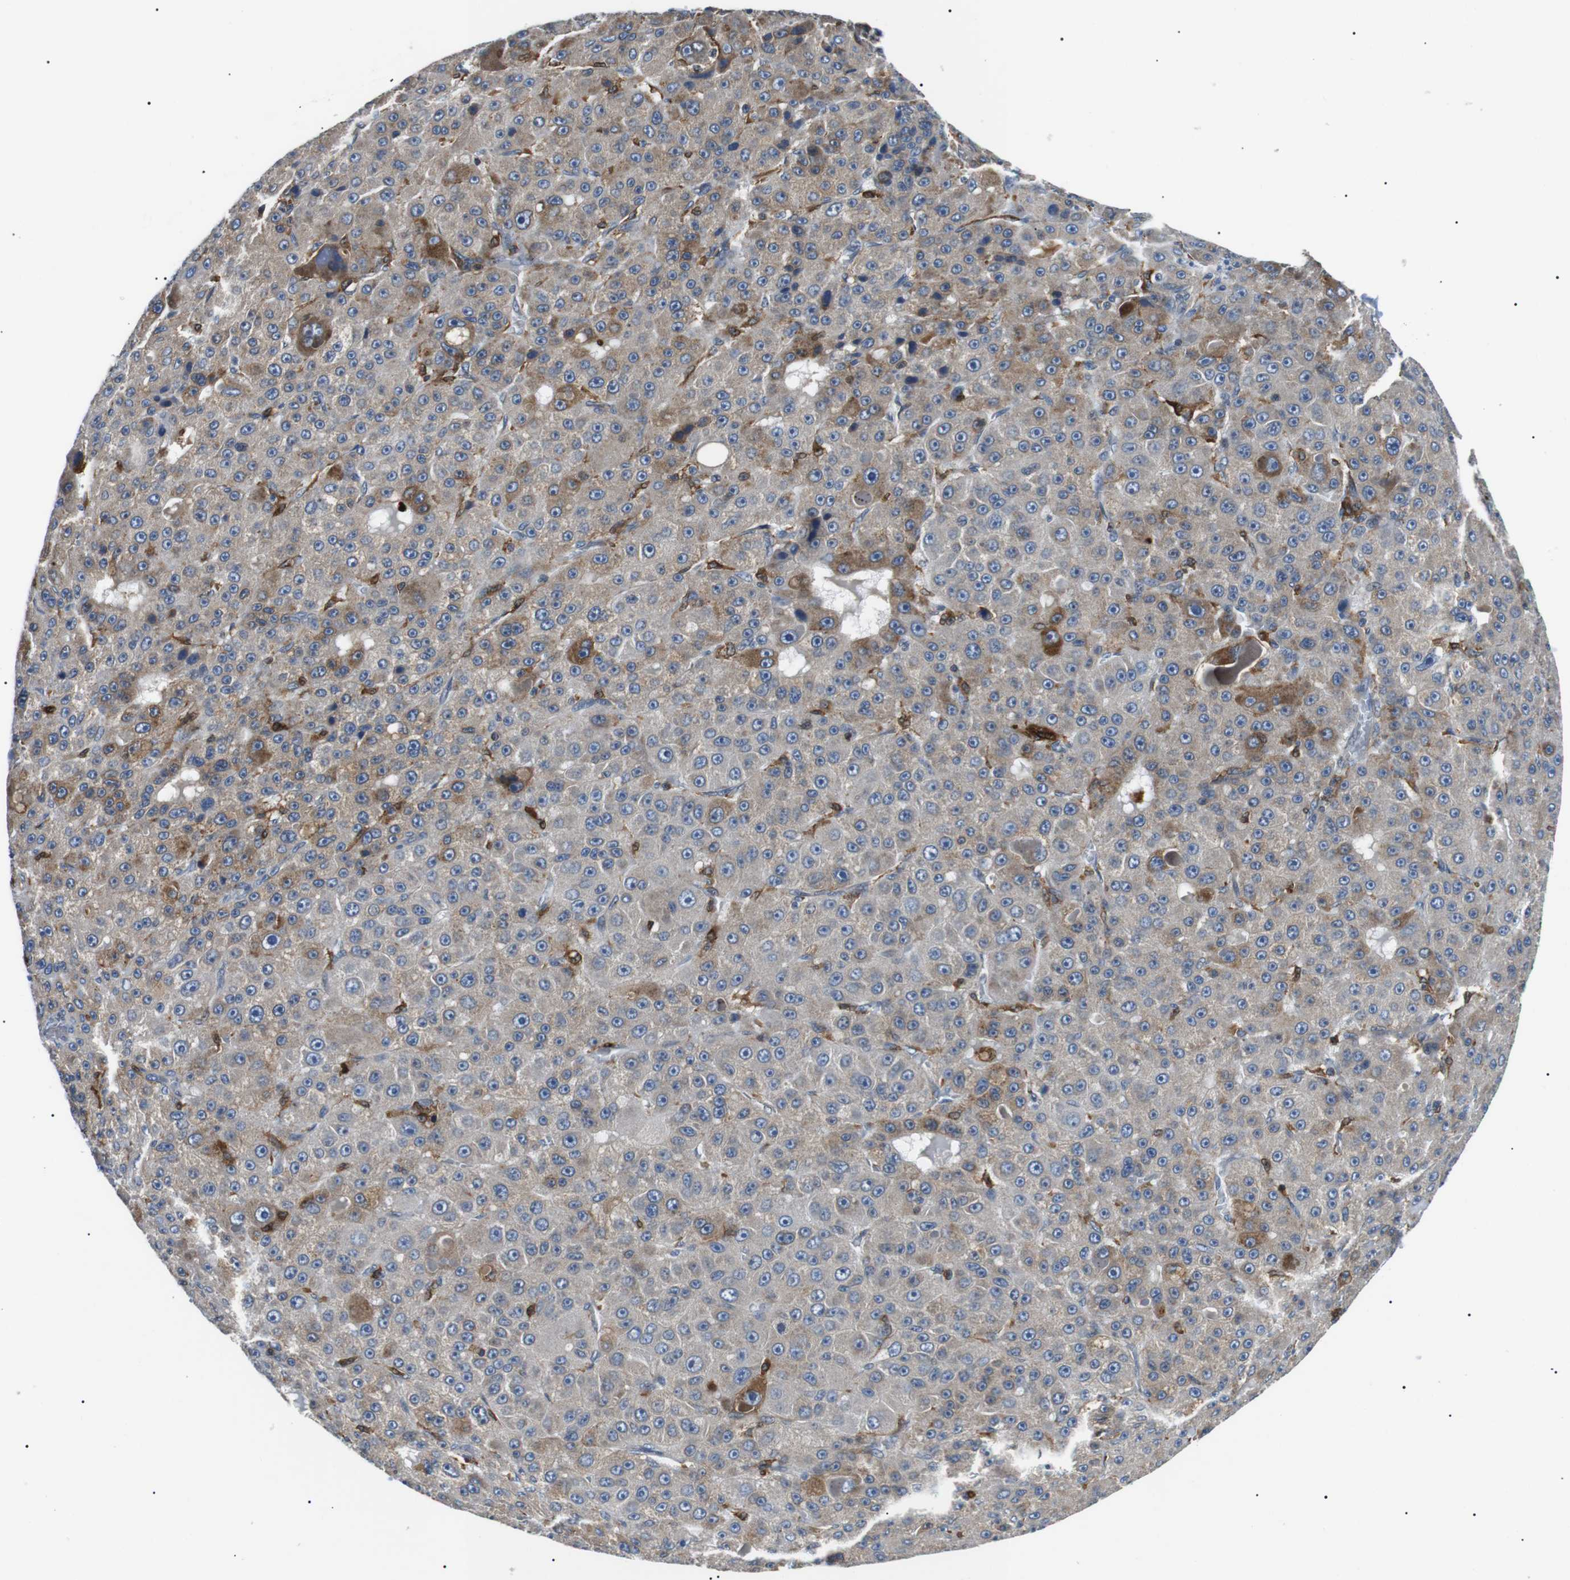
{"staining": {"intensity": "moderate", "quantity": "25%-75%", "location": "cytoplasmic/membranous"}, "tissue": "liver cancer", "cell_type": "Tumor cells", "image_type": "cancer", "snomed": [{"axis": "morphology", "description": "Carcinoma, Hepatocellular, NOS"}, {"axis": "topography", "description": "Liver"}], "caption": "This is an image of IHC staining of liver cancer (hepatocellular carcinoma), which shows moderate staining in the cytoplasmic/membranous of tumor cells.", "gene": "RAB9A", "patient": {"sex": "male", "age": 76}}